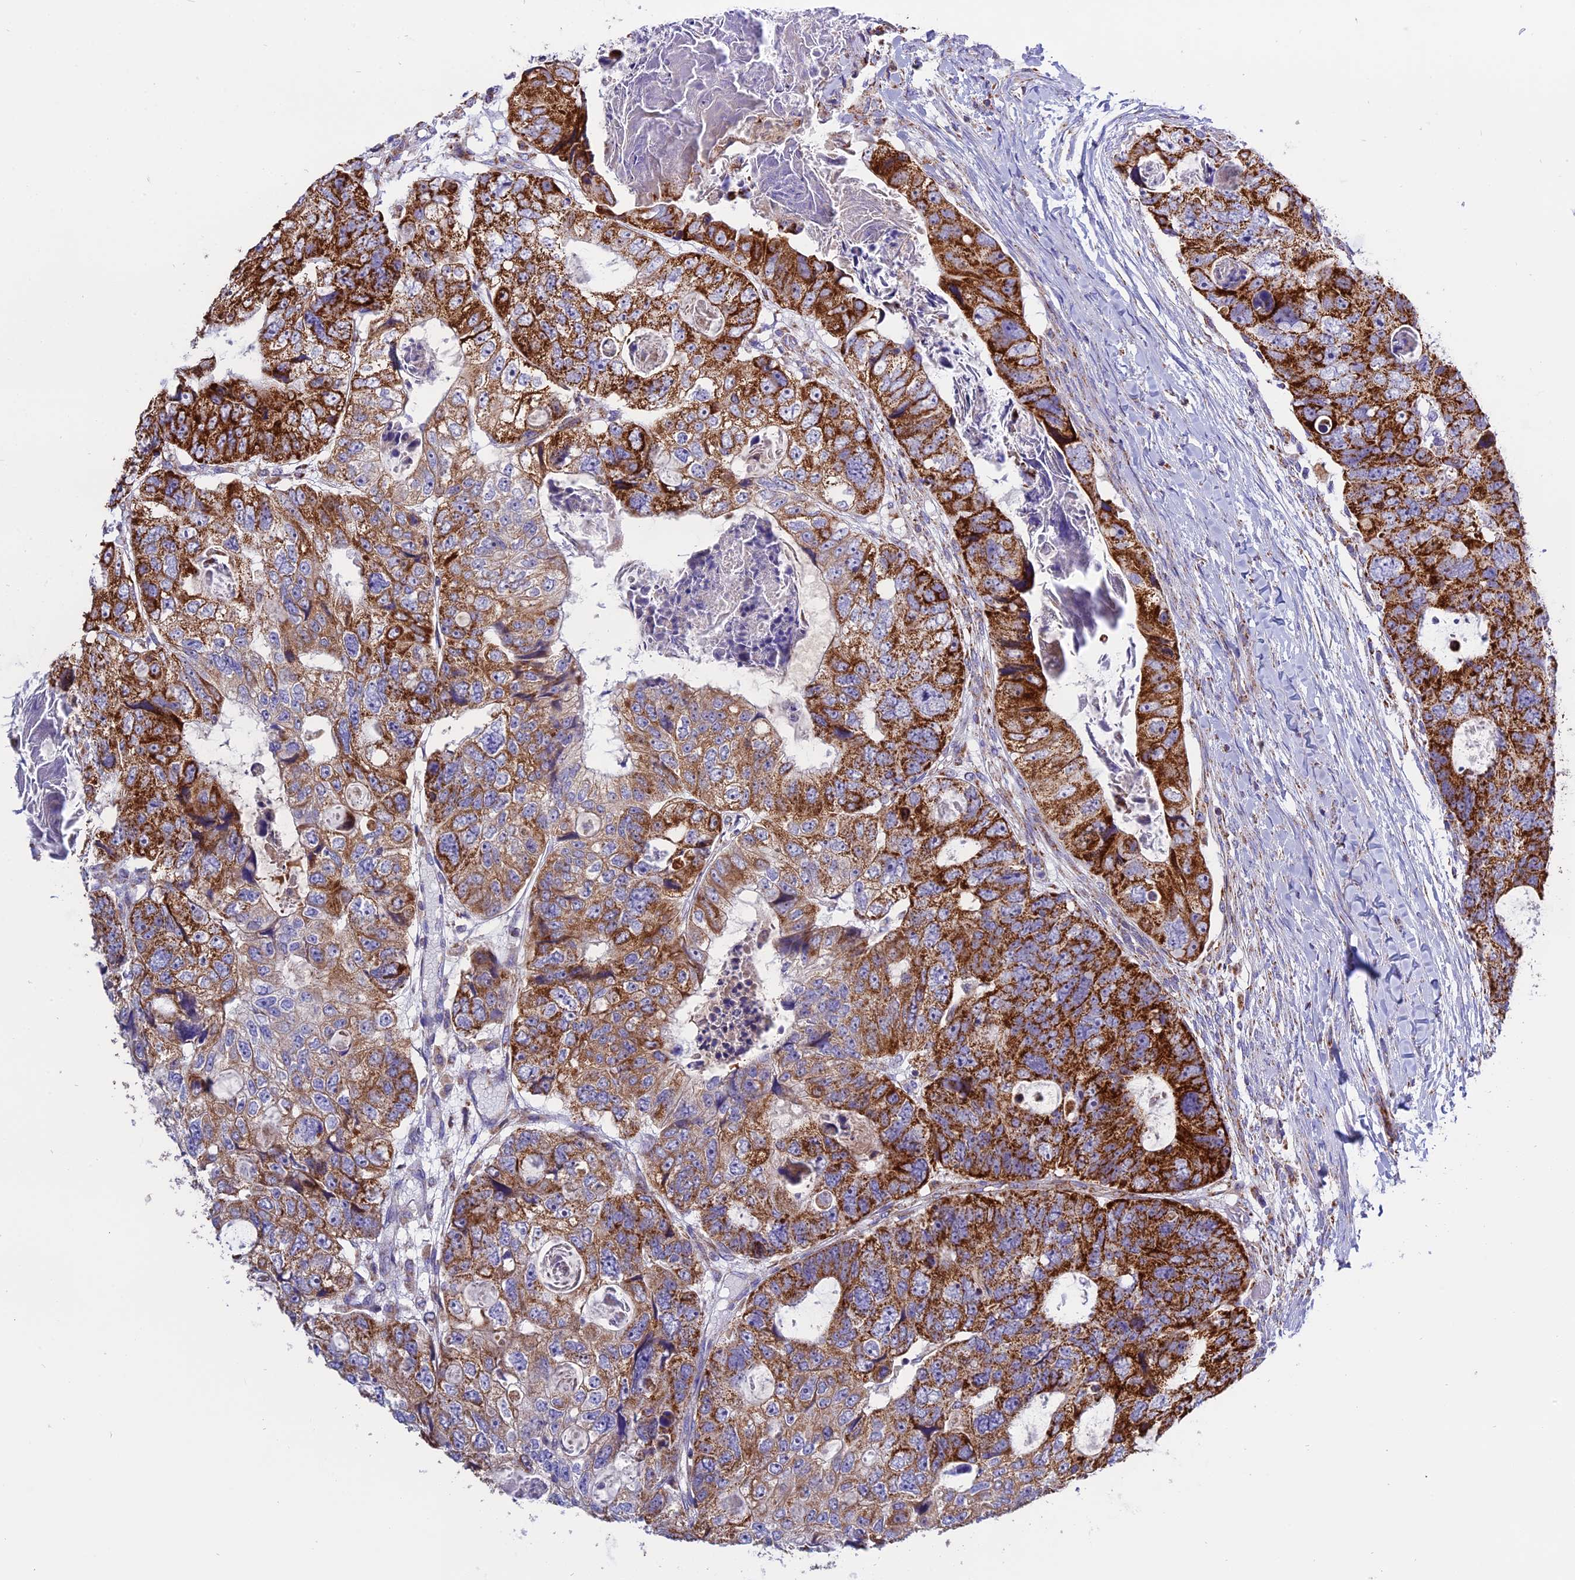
{"staining": {"intensity": "strong", "quantity": ">75%", "location": "cytoplasmic/membranous"}, "tissue": "colorectal cancer", "cell_type": "Tumor cells", "image_type": "cancer", "snomed": [{"axis": "morphology", "description": "Adenocarcinoma, NOS"}, {"axis": "topography", "description": "Rectum"}], "caption": "A histopathology image of colorectal cancer (adenocarcinoma) stained for a protein demonstrates strong cytoplasmic/membranous brown staining in tumor cells. (DAB IHC, brown staining for protein, blue staining for nuclei).", "gene": "MRPS34", "patient": {"sex": "male", "age": 59}}